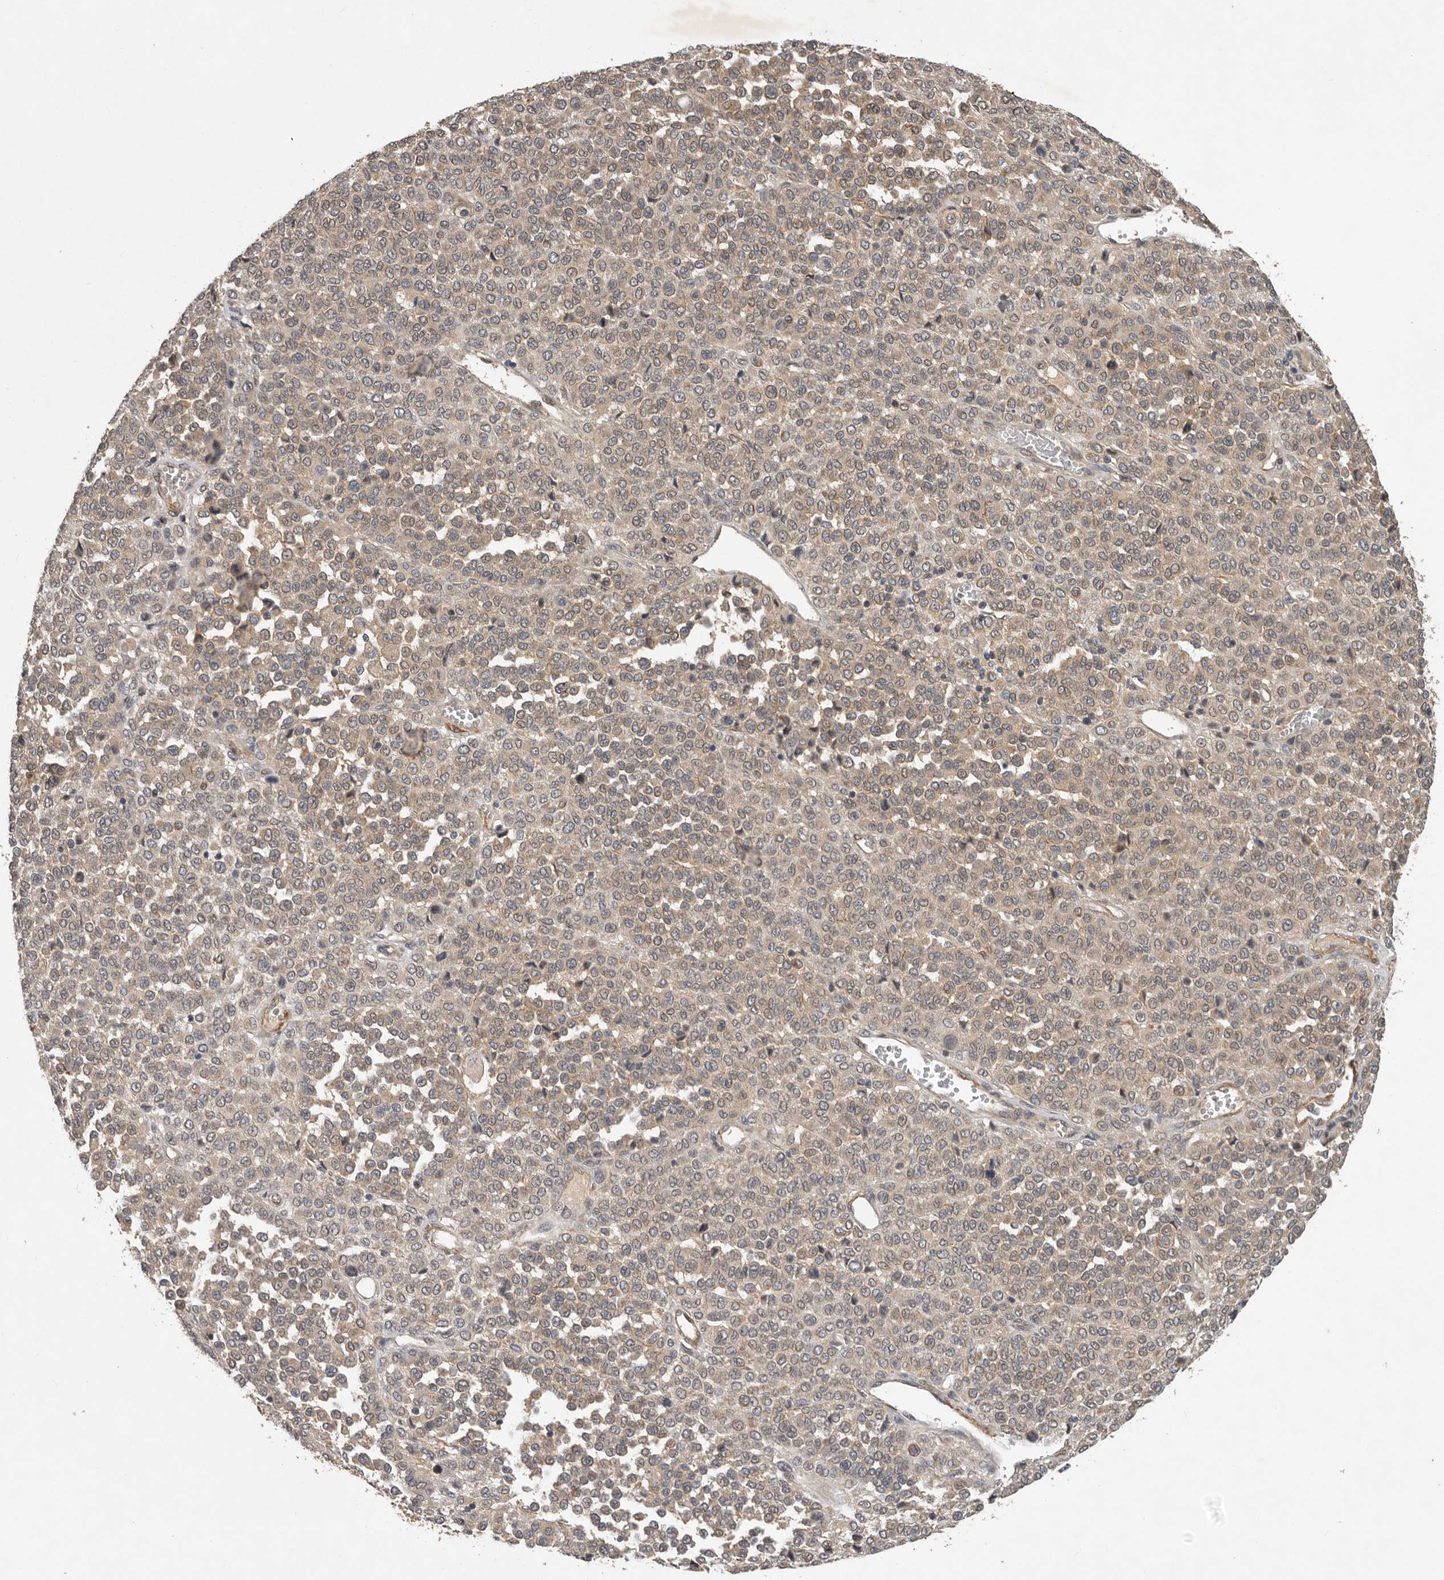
{"staining": {"intensity": "moderate", "quantity": "25%-75%", "location": "cytoplasmic/membranous"}, "tissue": "melanoma", "cell_type": "Tumor cells", "image_type": "cancer", "snomed": [{"axis": "morphology", "description": "Malignant melanoma, Metastatic site"}, {"axis": "topography", "description": "Pancreas"}], "caption": "A brown stain highlights moderate cytoplasmic/membranous staining of a protein in human malignant melanoma (metastatic site) tumor cells. (brown staining indicates protein expression, while blue staining denotes nuclei).", "gene": "RNF157", "patient": {"sex": "female", "age": 30}}